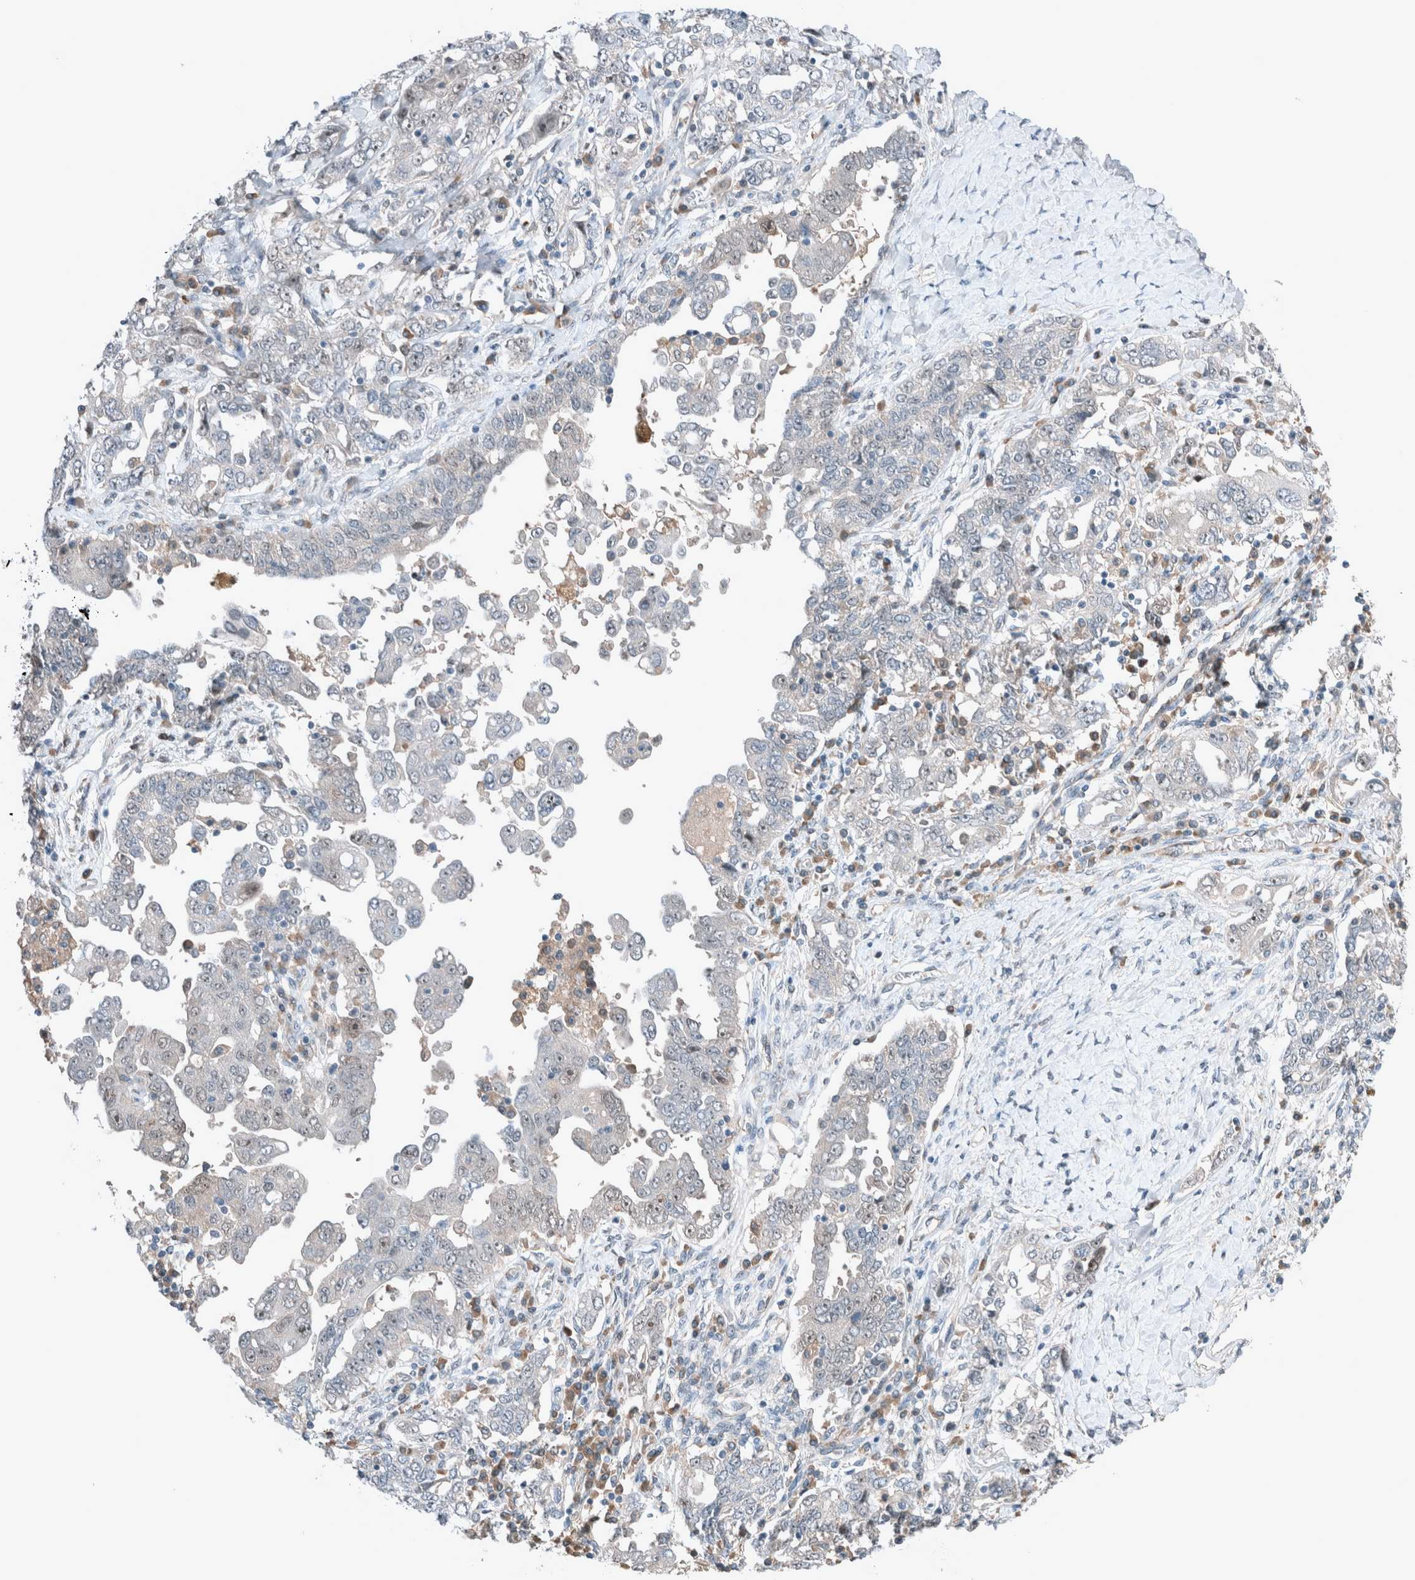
{"staining": {"intensity": "negative", "quantity": "none", "location": "none"}, "tissue": "ovarian cancer", "cell_type": "Tumor cells", "image_type": "cancer", "snomed": [{"axis": "morphology", "description": "Carcinoma, endometroid"}, {"axis": "topography", "description": "Ovary"}], "caption": "Endometroid carcinoma (ovarian) was stained to show a protein in brown. There is no significant expression in tumor cells.", "gene": "RALGDS", "patient": {"sex": "female", "age": 62}}